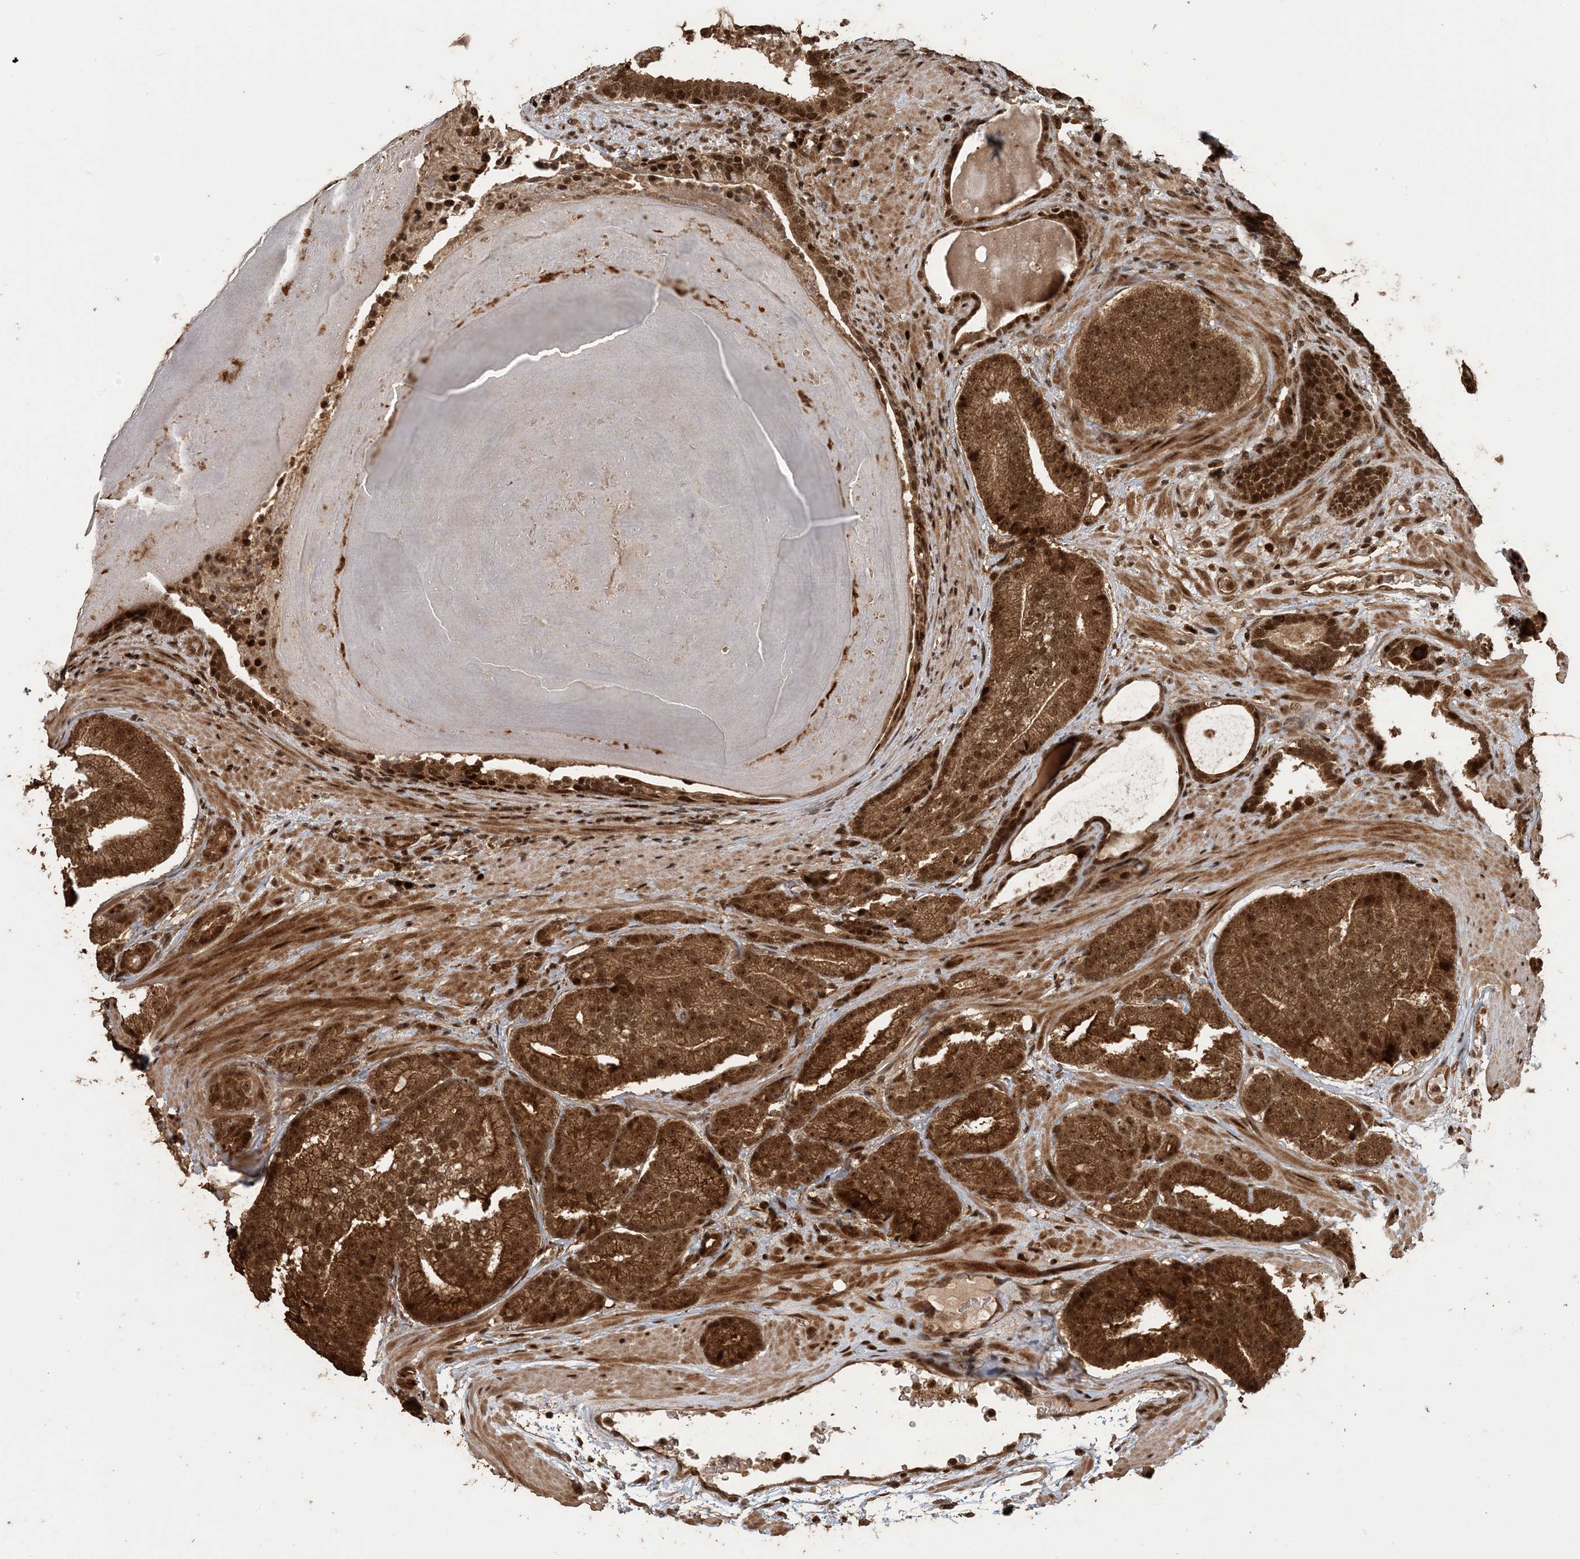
{"staining": {"intensity": "strong", "quantity": ">75%", "location": "cytoplasmic/membranous,nuclear"}, "tissue": "prostate cancer", "cell_type": "Tumor cells", "image_type": "cancer", "snomed": [{"axis": "morphology", "description": "Adenocarcinoma, High grade"}, {"axis": "topography", "description": "Prostate"}], "caption": "A high amount of strong cytoplasmic/membranous and nuclear expression is present in approximately >75% of tumor cells in high-grade adenocarcinoma (prostate) tissue. Nuclei are stained in blue.", "gene": "ATP13A2", "patient": {"sex": "male", "age": 61}}